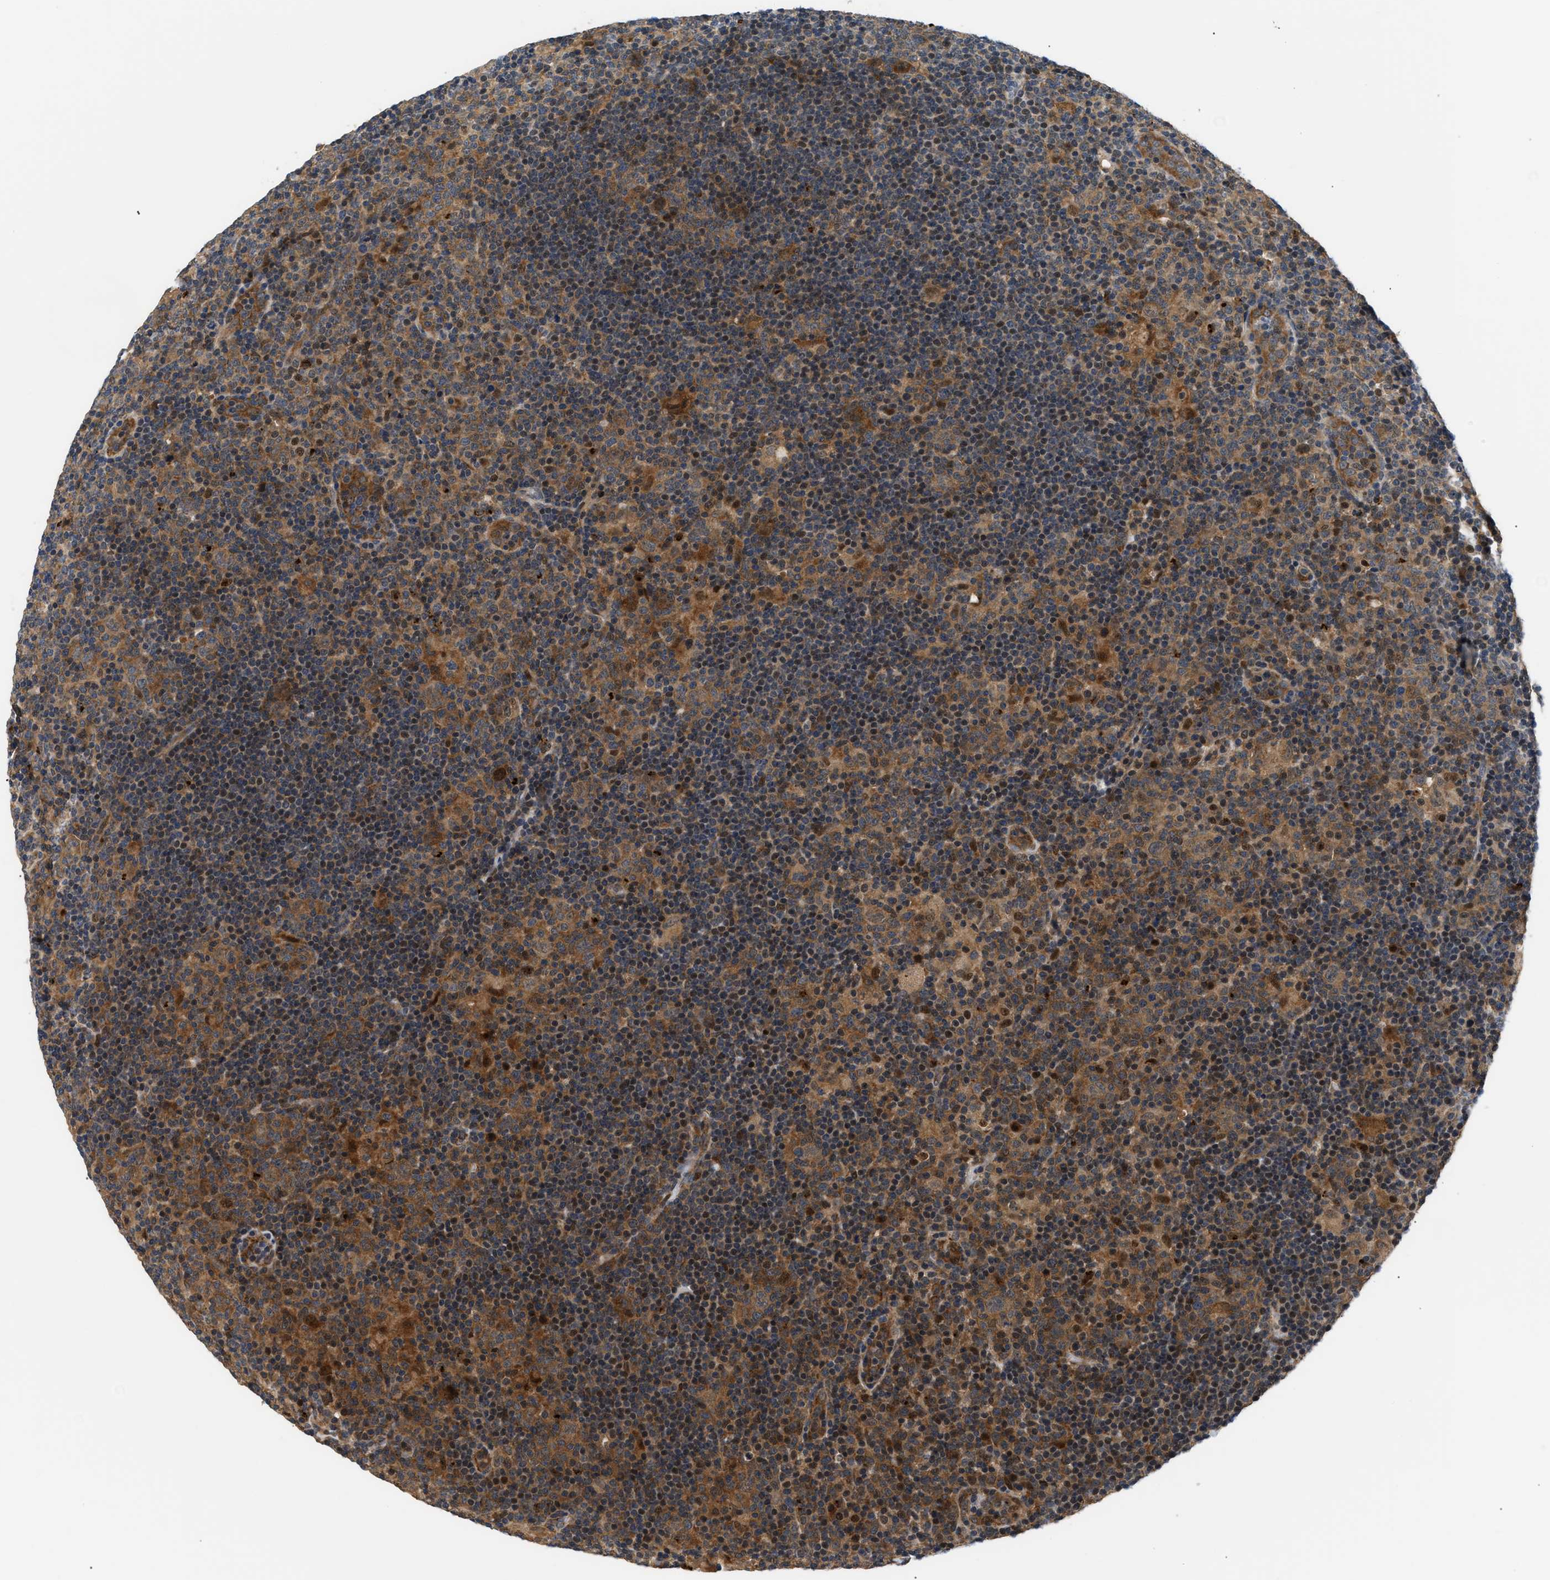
{"staining": {"intensity": "strong", "quantity": "25%-75%", "location": "cytoplasmic/membranous,nuclear"}, "tissue": "lymphoma", "cell_type": "Tumor cells", "image_type": "cancer", "snomed": [{"axis": "morphology", "description": "Hodgkin's disease, NOS"}, {"axis": "topography", "description": "Lymph node"}], "caption": "This image demonstrates Hodgkin's disease stained with immunohistochemistry to label a protein in brown. The cytoplasmic/membranous and nuclear of tumor cells show strong positivity for the protein. Nuclei are counter-stained blue.", "gene": "LARP6", "patient": {"sex": "female", "age": 57}}